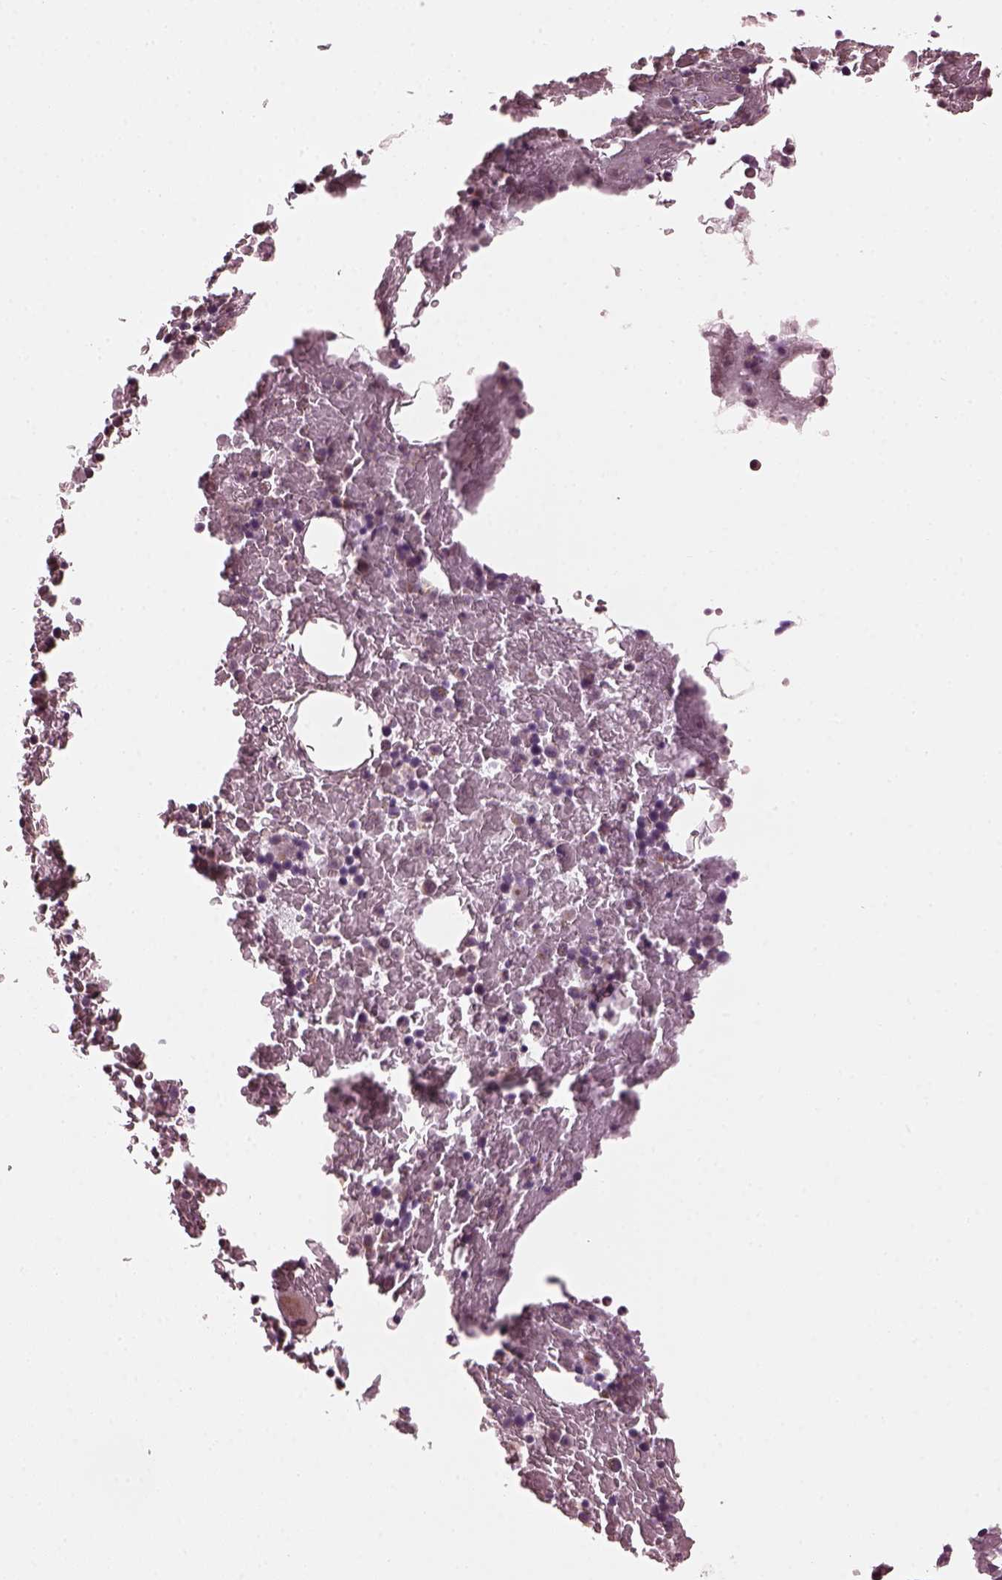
{"staining": {"intensity": "negative", "quantity": "none", "location": "none"}, "tissue": "bone marrow", "cell_type": "Hematopoietic cells", "image_type": "normal", "snomed": [{"axis": "morphology", "description": "Normal tissue, NOS"}, {"axis": "topography", "description": "Bone marrow"}], "caption": "The micrograph shows no staining of hematopoietic cells in normal bone marrow. (DAB (3,3'-diaminobenzidine) IHC with hematoxylin counter stain).", "gene": "RUFY3", "patient": {"sex": "male", "age": 72}}